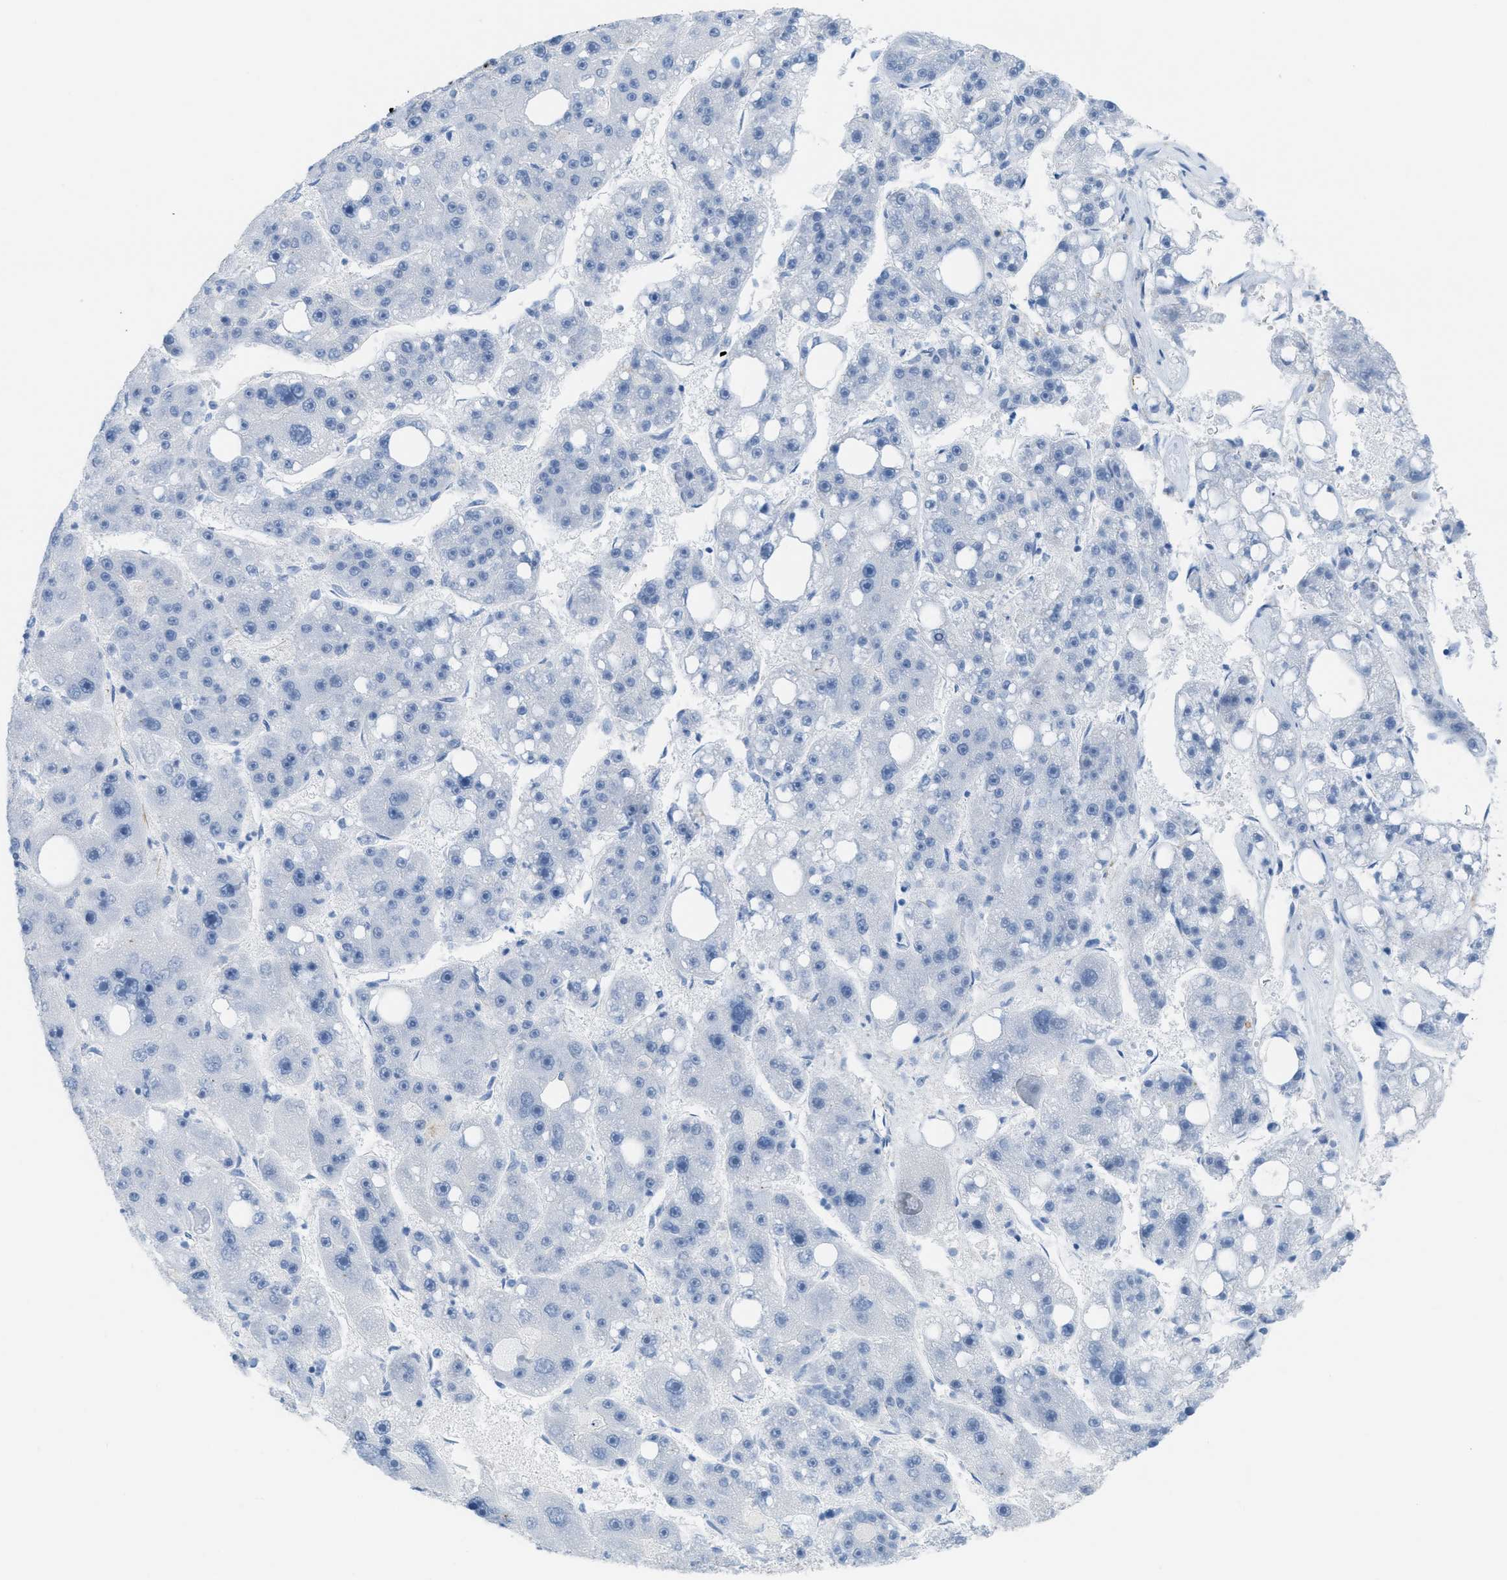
{"staining": {"intensity": "negative", "quantity": "none", "location": "none"}, "tissue": "liver cancer", "cell_type": "Tumor cells", "image_type": "cancer", "snomed": [{"axis": "morphology", "description": "Carcinoma, Hepatocellular, NOS"}, {"axis": "topography", "description": "Liver"}], "caption": "This photomicrograph is of liver hepatocellular carcinoma stained with IHC to label a protein in brown with the nuclei are counter-stained blue. There is no expression in tumor cells. (DAB immunohistochemistry visualized using brightfield microscopy, high magnification).", "gene": "SLC12A1", "patient": {"sex": "female", "age": 61}}